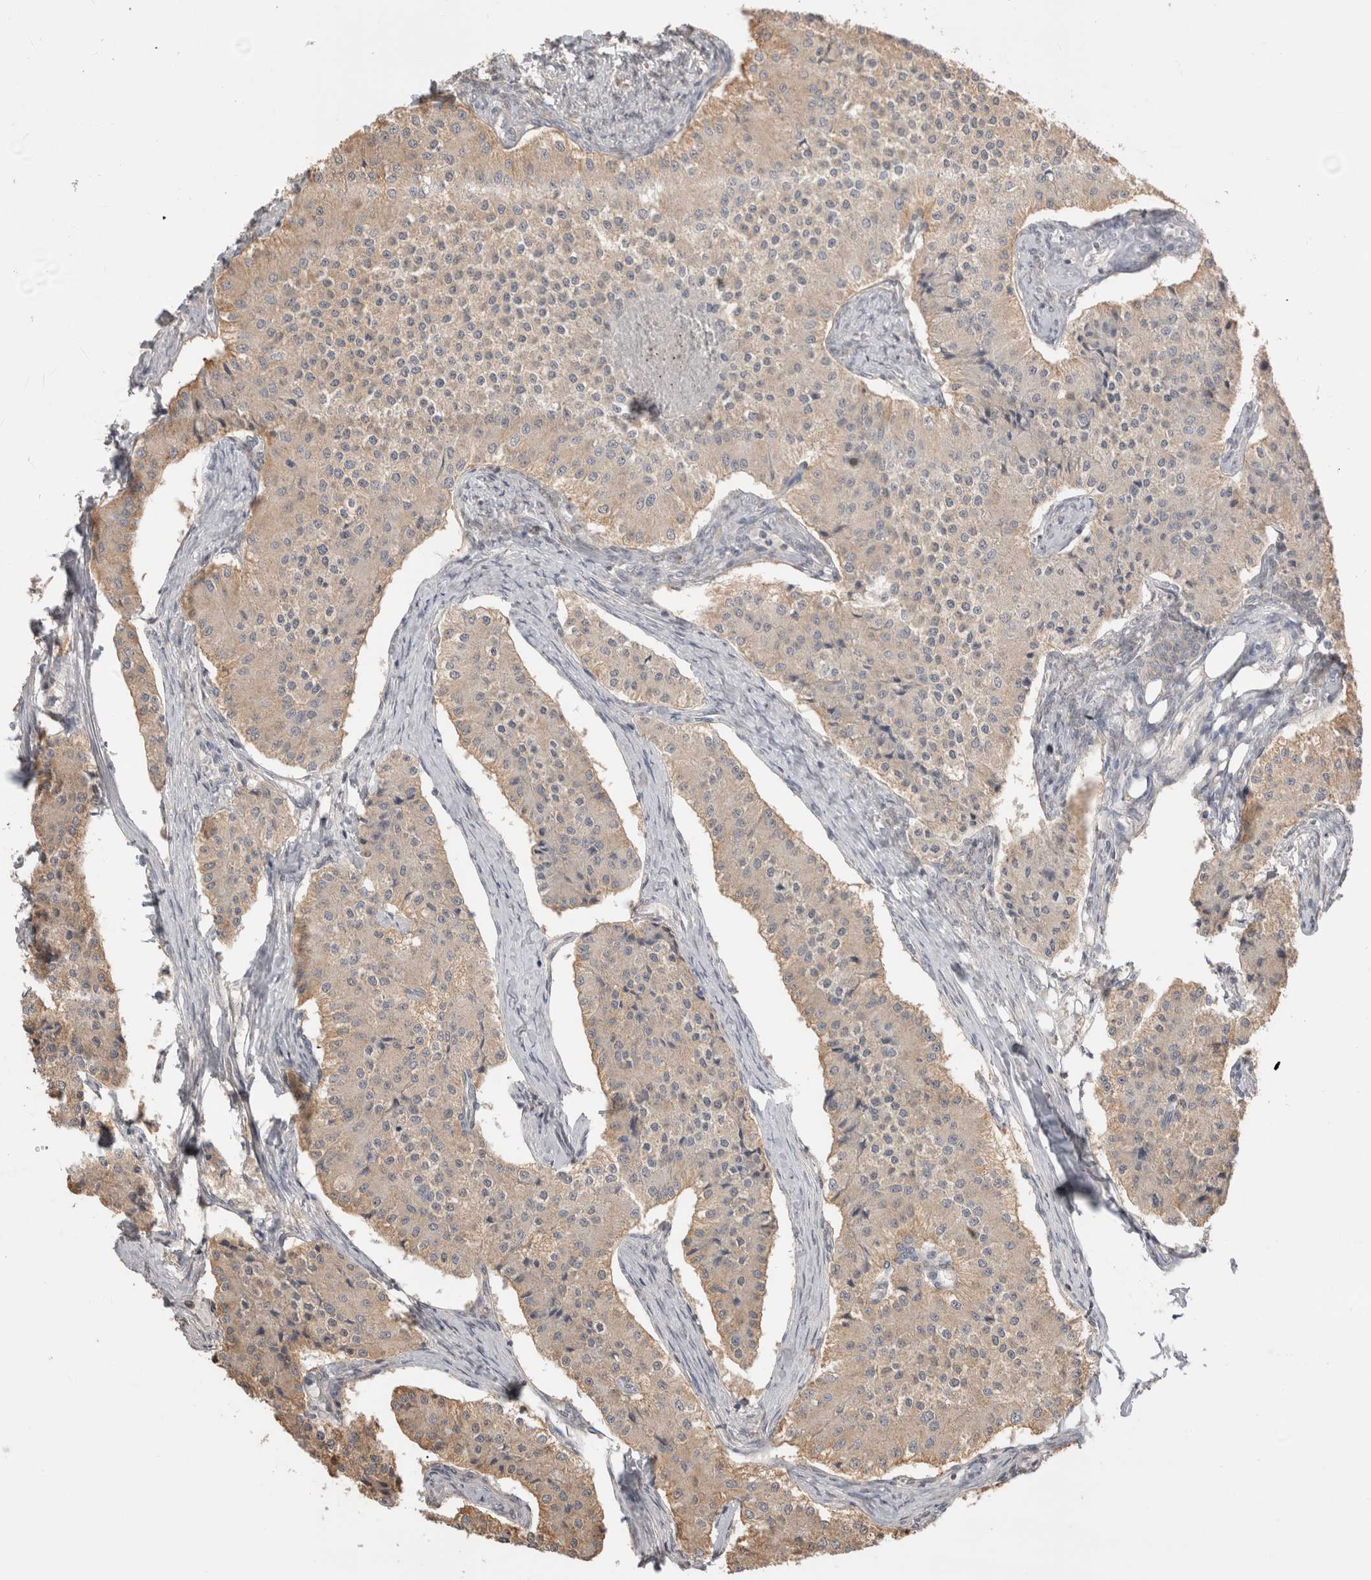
{"staining": {"intensity": "weak", "quantity": "25%-75%", "location": "cytoplasmic/membranous"}, "tissue": "carcinoid", "cell_type": "Tumor cells", "image_type": "cancer", "snomed": [{"axis": "morphology", "description": "Carcinoid, malignant, NOS"}, {"axis": "topography", "description": "Colon"}], "caption": "This is a photomicrograph of IHC staining of carcinoid (malignant), which shows weak expression in the cytoplasmic/membranous of tumor cells.", "gene": "NAALADL2", "patient": {"sex": "female", "age": 52}}